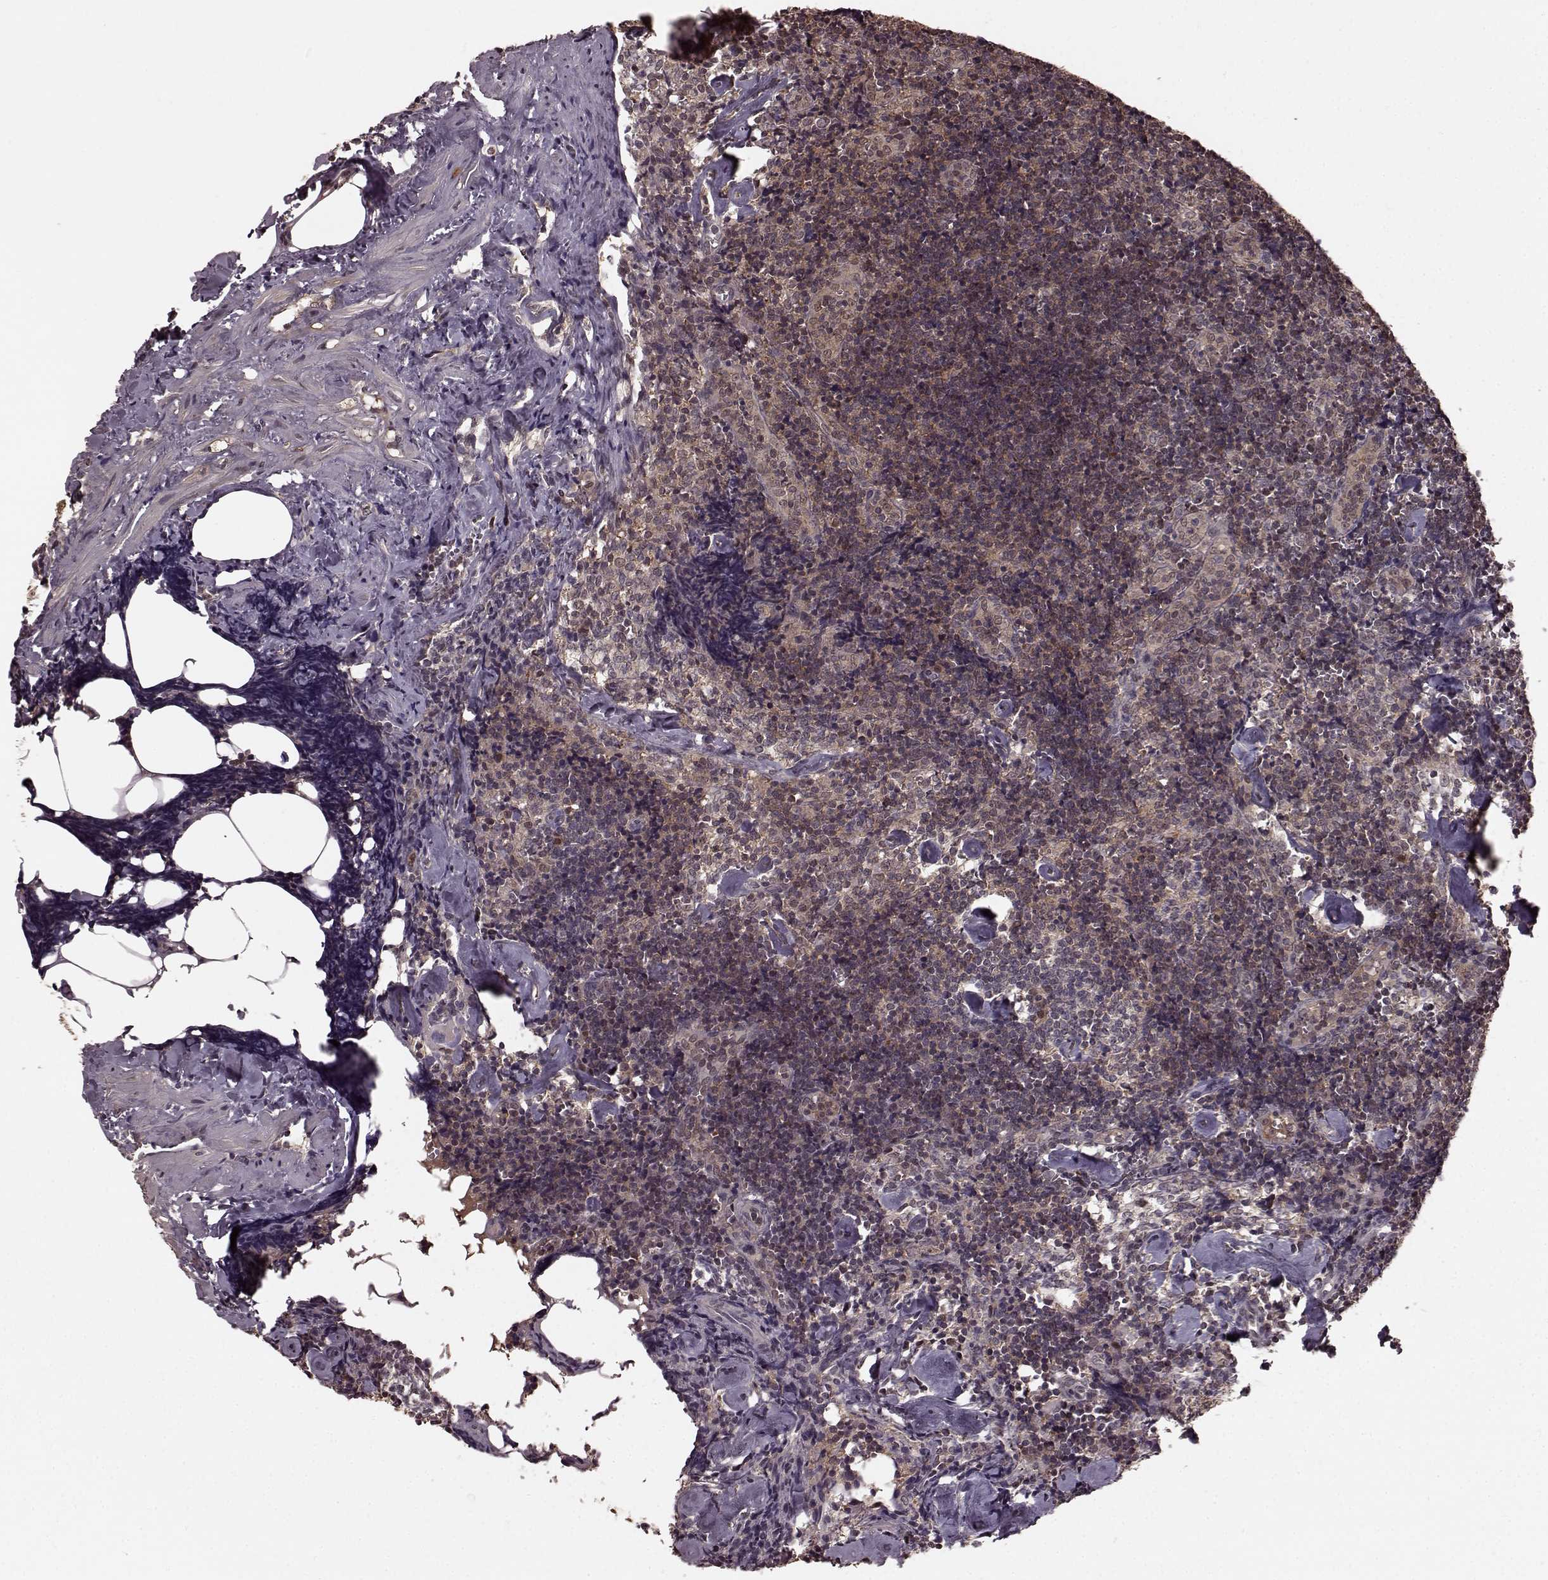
{"staining": {"intensity": "moderate", "quantity": "<25%", "location": "cytoplasmic/membranous,nuclear"}, "tissue": "lymph node", "cell_type": "Germinal center cells", "image_type": "normal", "snomed": [{"axis": "morphology", "description": "Normal tissue, NOS"}, {"axis": "topography", "description": "Lymph node"}], "caption": "Lymph node was stained to show a protein in brown. There is low levels of moderate cytoplasmic/membranous,nuclear staining in about <25% of germinal center cells.", "gene": "GSS", "patient": {"sex": "female", "age": 50}}